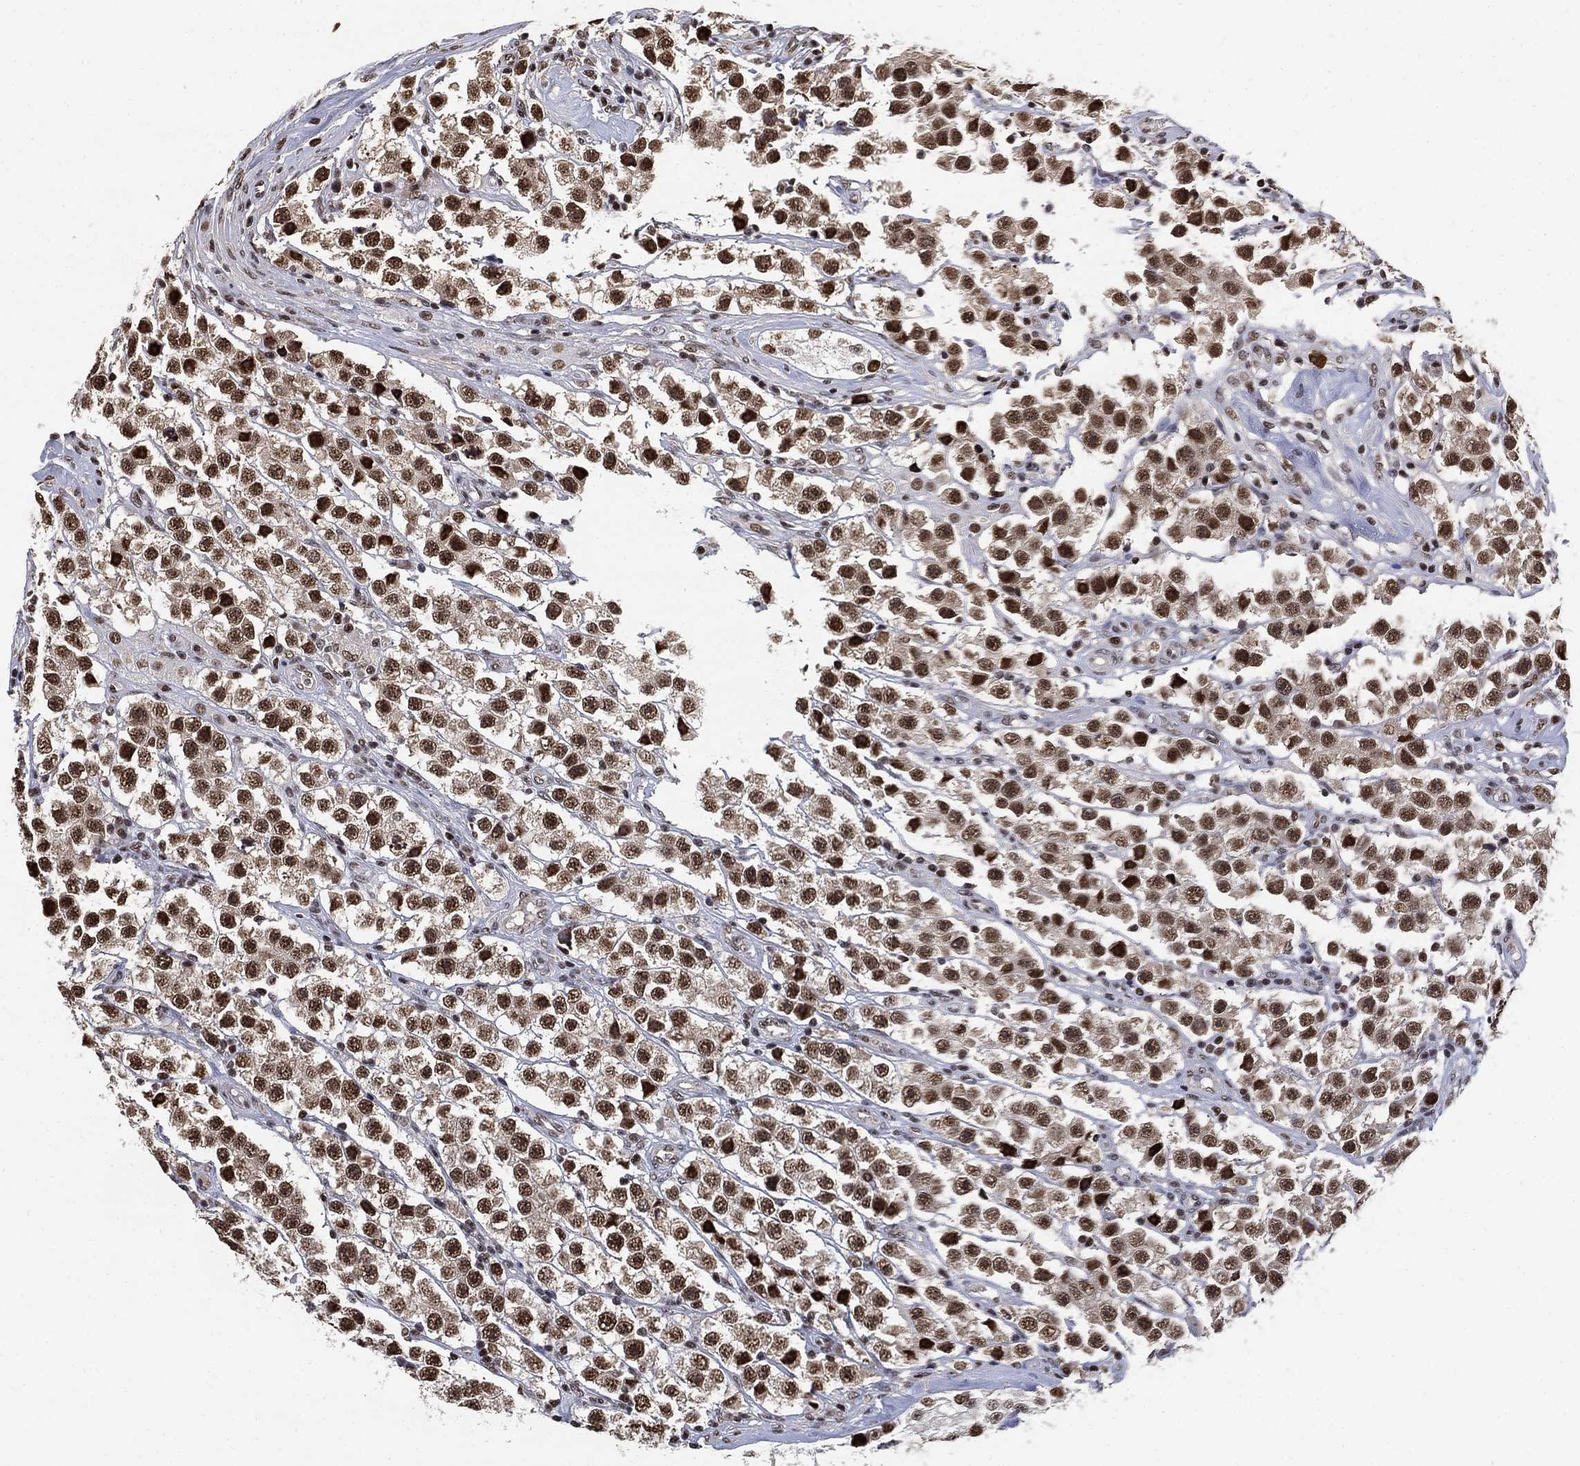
{"staining": {"intensity": "strong", "quantity": ">75%", "location": "nuclear"}, "tissue": "testis cancer", "cell_type": "Tumor cells", "image_type": "cancer", "snomed": [{"axis": "morphology", "description": "Seminoma, NOS"}, {"axis": "topography", "description": "Testis"}], "caption": "Protein staining shows strong nuclear staining in approximately >75% of tumor cells in testis seminoma.", "gene": "ZSCAN30", "patient": {"sex": "male", "age": 45}}